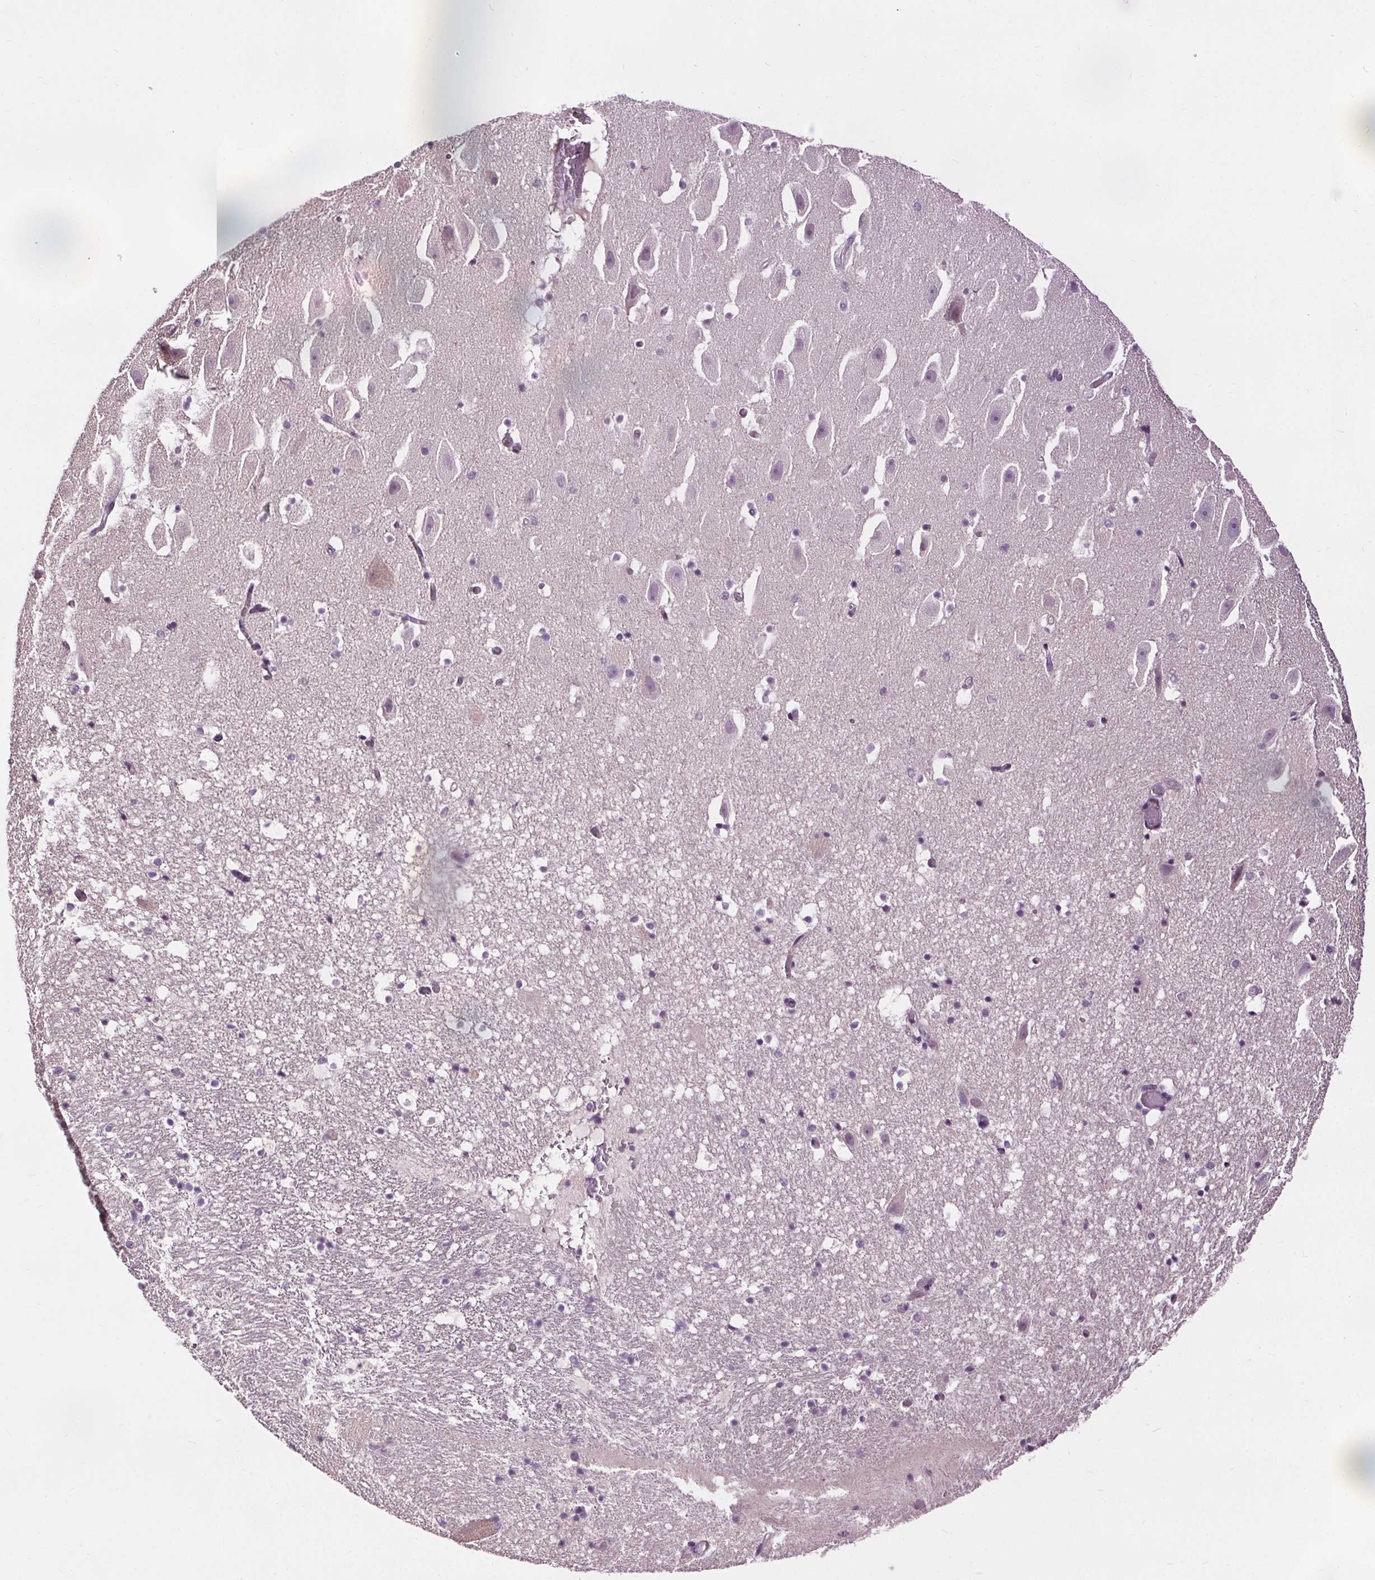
{"staining": {"intensity": "negative", "quantity": "none", "location": "none"}, "tissue": "hippocampus", "cell_type": "Glial cells", "image_type": "normal", "snomed": [{"axis": "morphology", "description": "Normal tissue, NOS"}, {"axis": "topography", "description": "Hippocampus"}], "caption": "This is a image of immunohistochemistry (IHC) staining of unremarkable hippocampus, which shows no expression in glial cells.", "gene": "RASA1", "patient": {"sex": "male", "age": 26}}